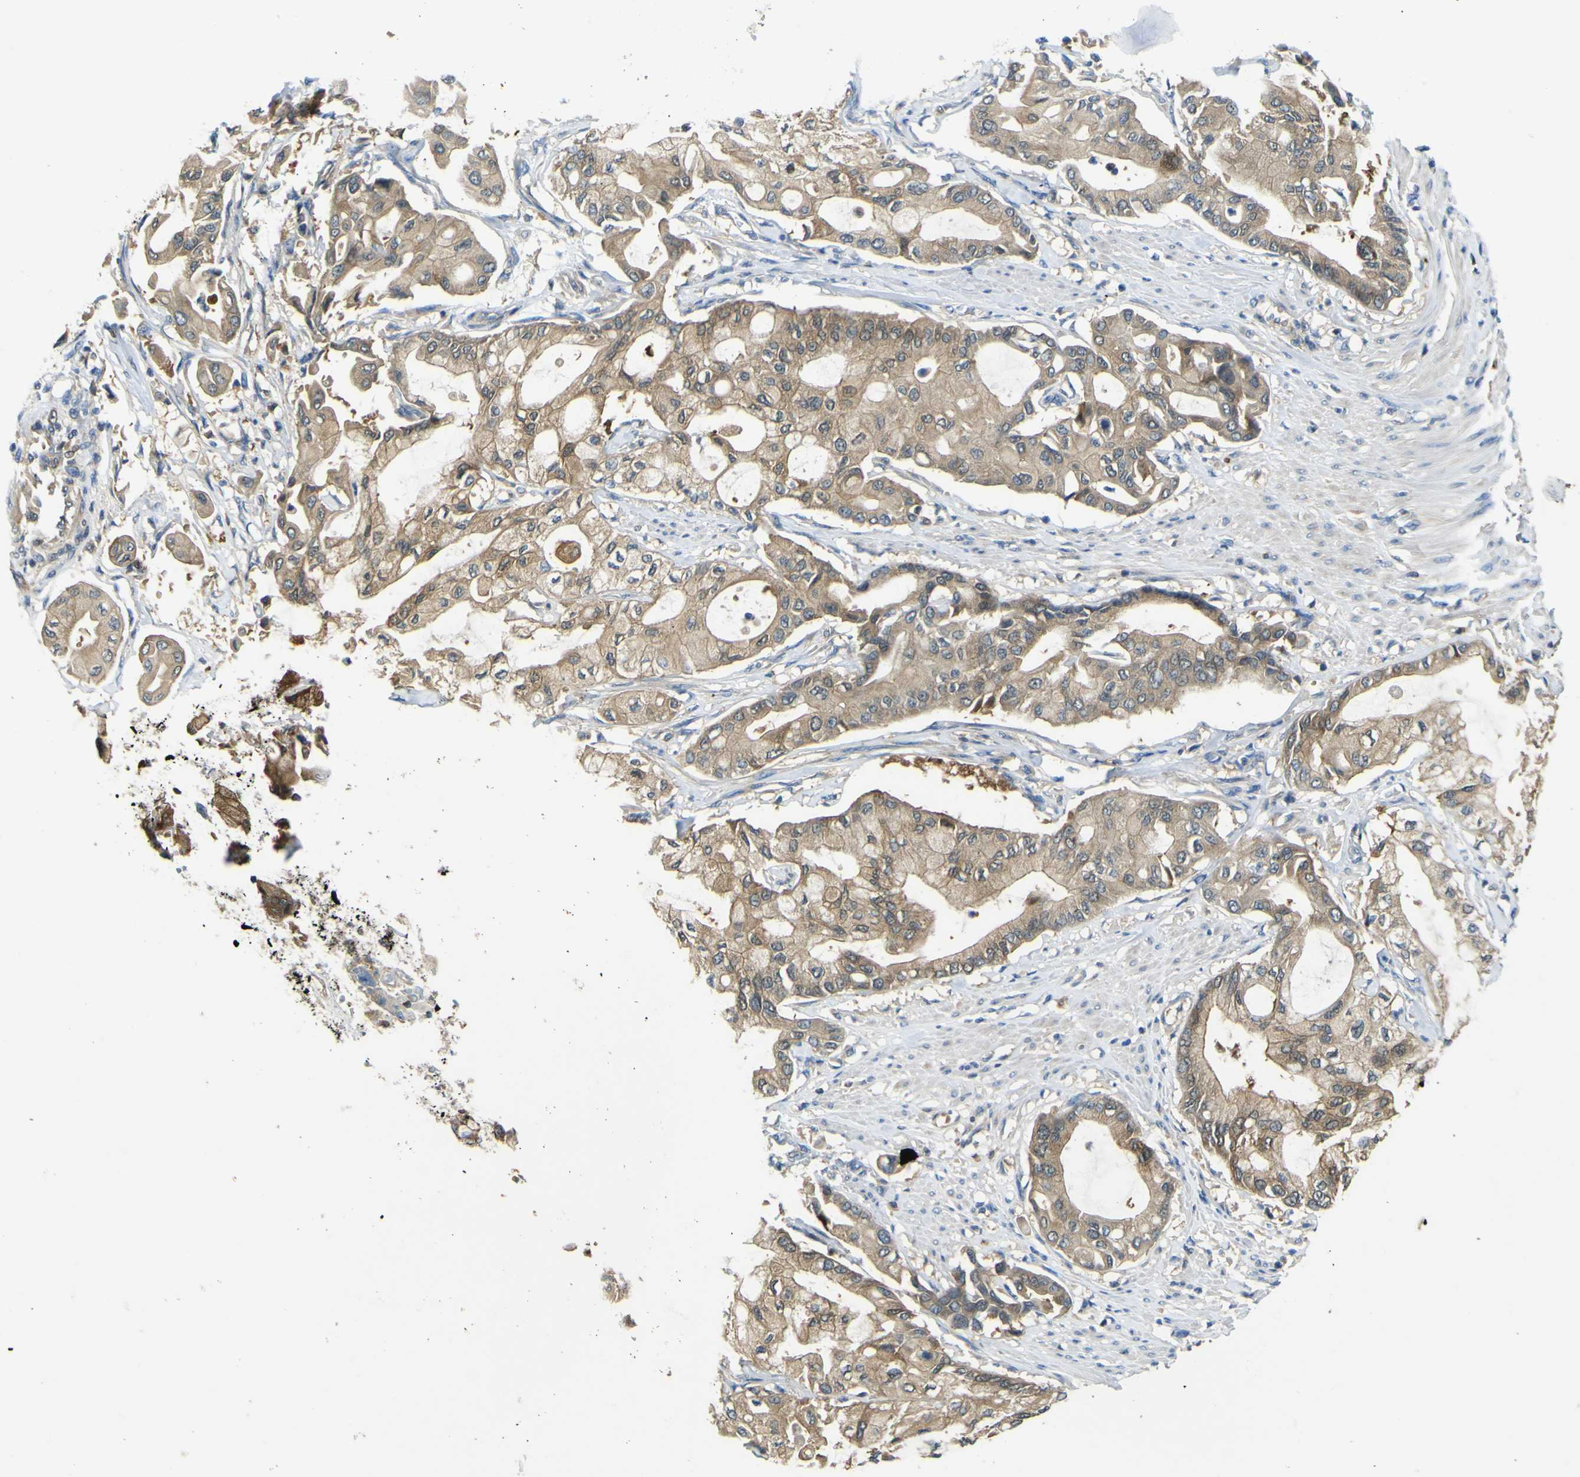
{"staining": {"intensity": "moderate", "quantity": ">75%", "location": "cytoplasmic/membranous"}, "tissue": "pancreatic cancer", "cell_type": "Tumor cells", "image_type": "cancer", "snomed": [{"axis": "morphology", "description": "Adenocarcinoma, NOS"}, {"axis": "morphology", "description": "Adenocarcinoma, metastatic, NOS"}, {"axis": "topography", "description": "Lymph node"}, {"axis": "topography", "description": "Pancreas"}, {"axis": "topography", "description": "Duodenum"}], "caption": "Protein staining demonstrates moderate cytoplasmic/membranous staining in about >75% of tumor cells in pancreatic adenocarcinoma.", "gene": "EML2", "patient": {"sex": "female", "age": 64}}